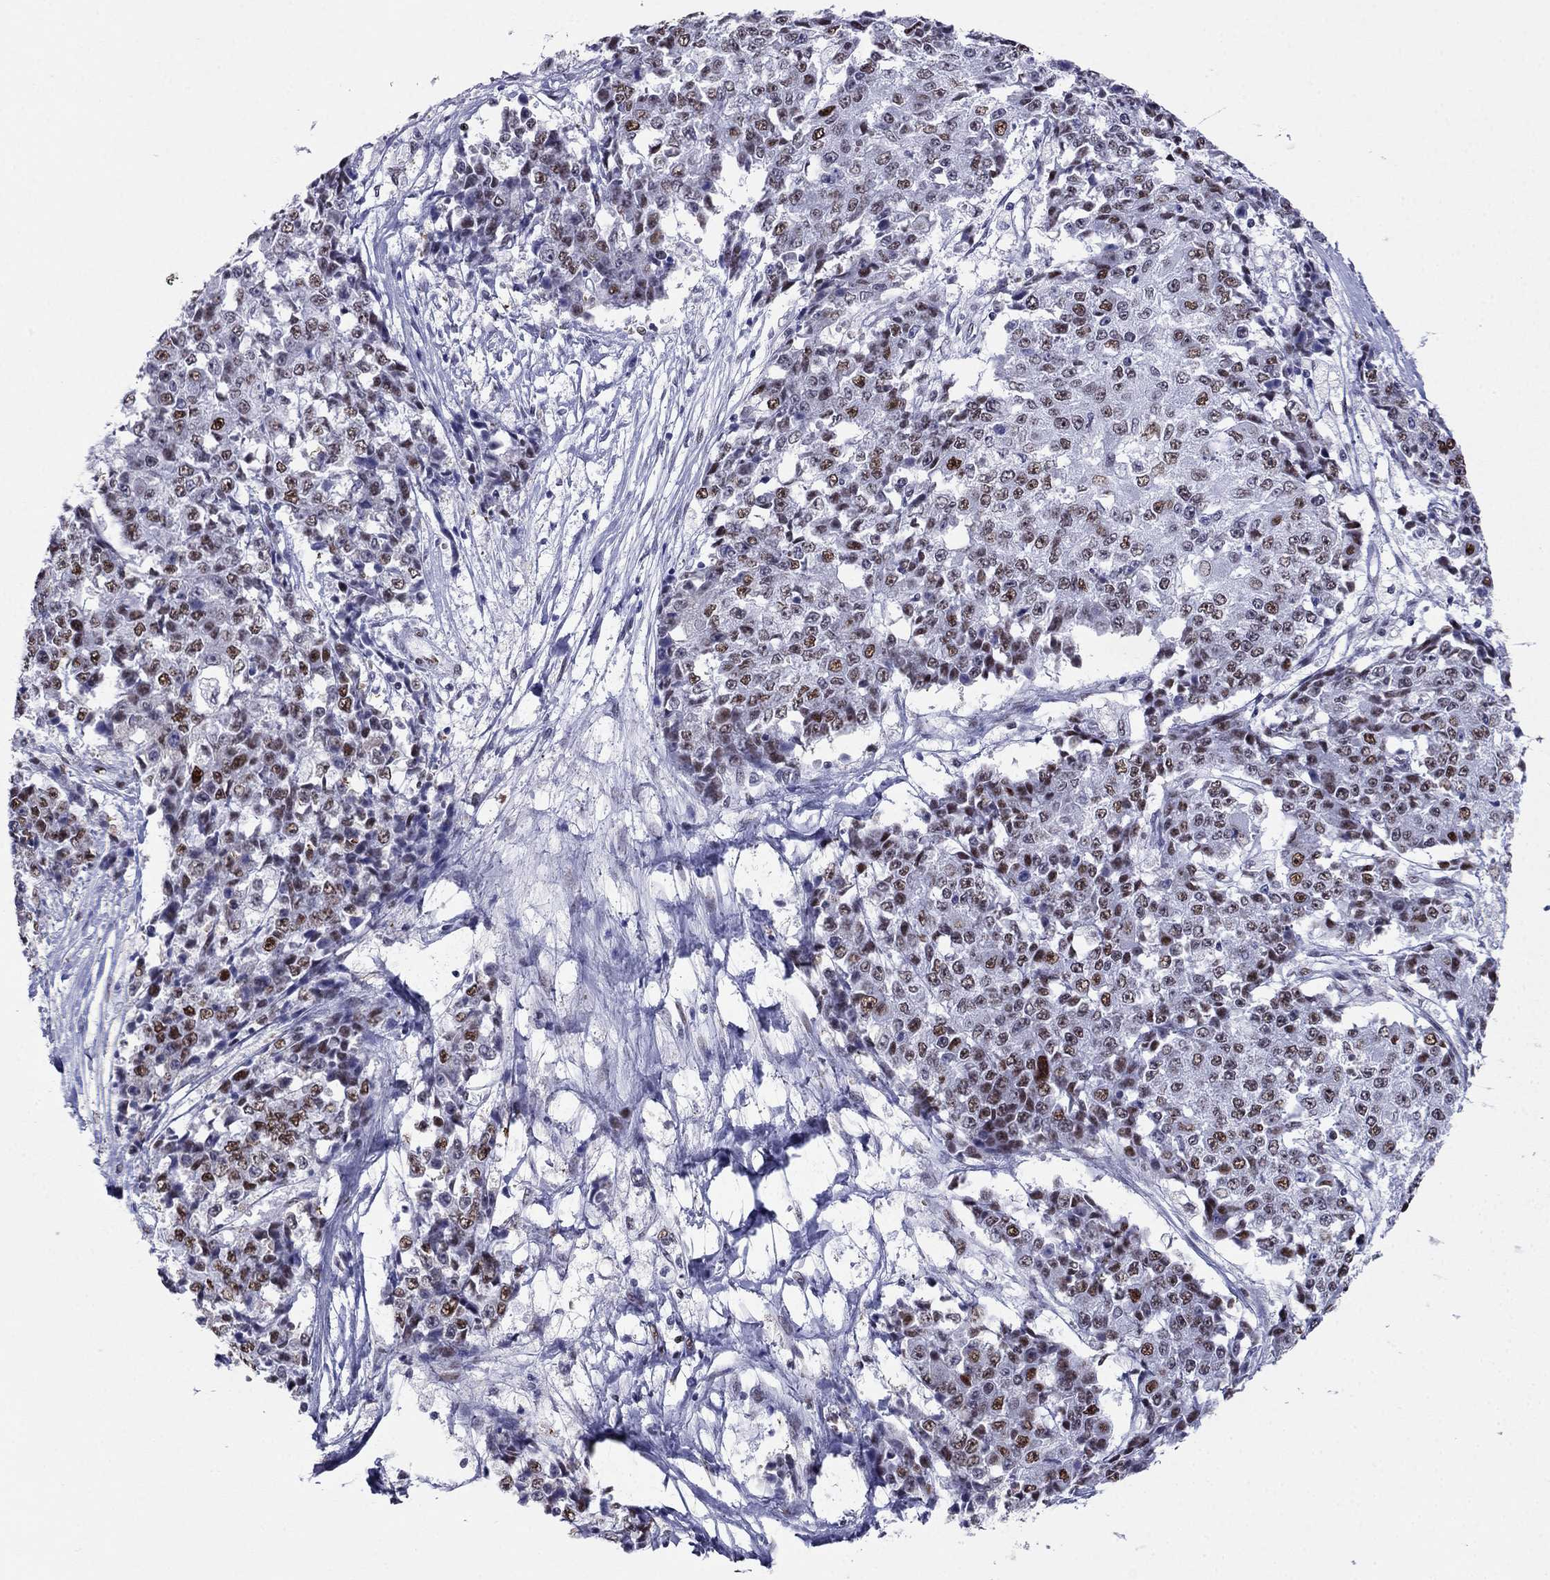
{"staining": {"intensity": "strong", "quantity": "25%-75%", "location": "nuclear"}, "tissue": "ovarian cancer", "cell_type": "Tumor cells", "image_type": "cancer", "snomed": [{"axis": "morphology", "description": "Carcinoma, endometroid"}, {"axis": "topography", "description": "Ovary"}], "caption": "Immunohistochemistry staining of ovarian cancer (endometroid carcinoma), which displays high levels of strong nuclear positivity in about 25%-75% of tumor cells indicating strong nuclear protein expression. The staining was performed using DAB (brown) for protein detection and nuclei were counterstained in hematoxylin (blue).", "gene": "PPM1G", "patient": {"sex": "female", "age": 42}}